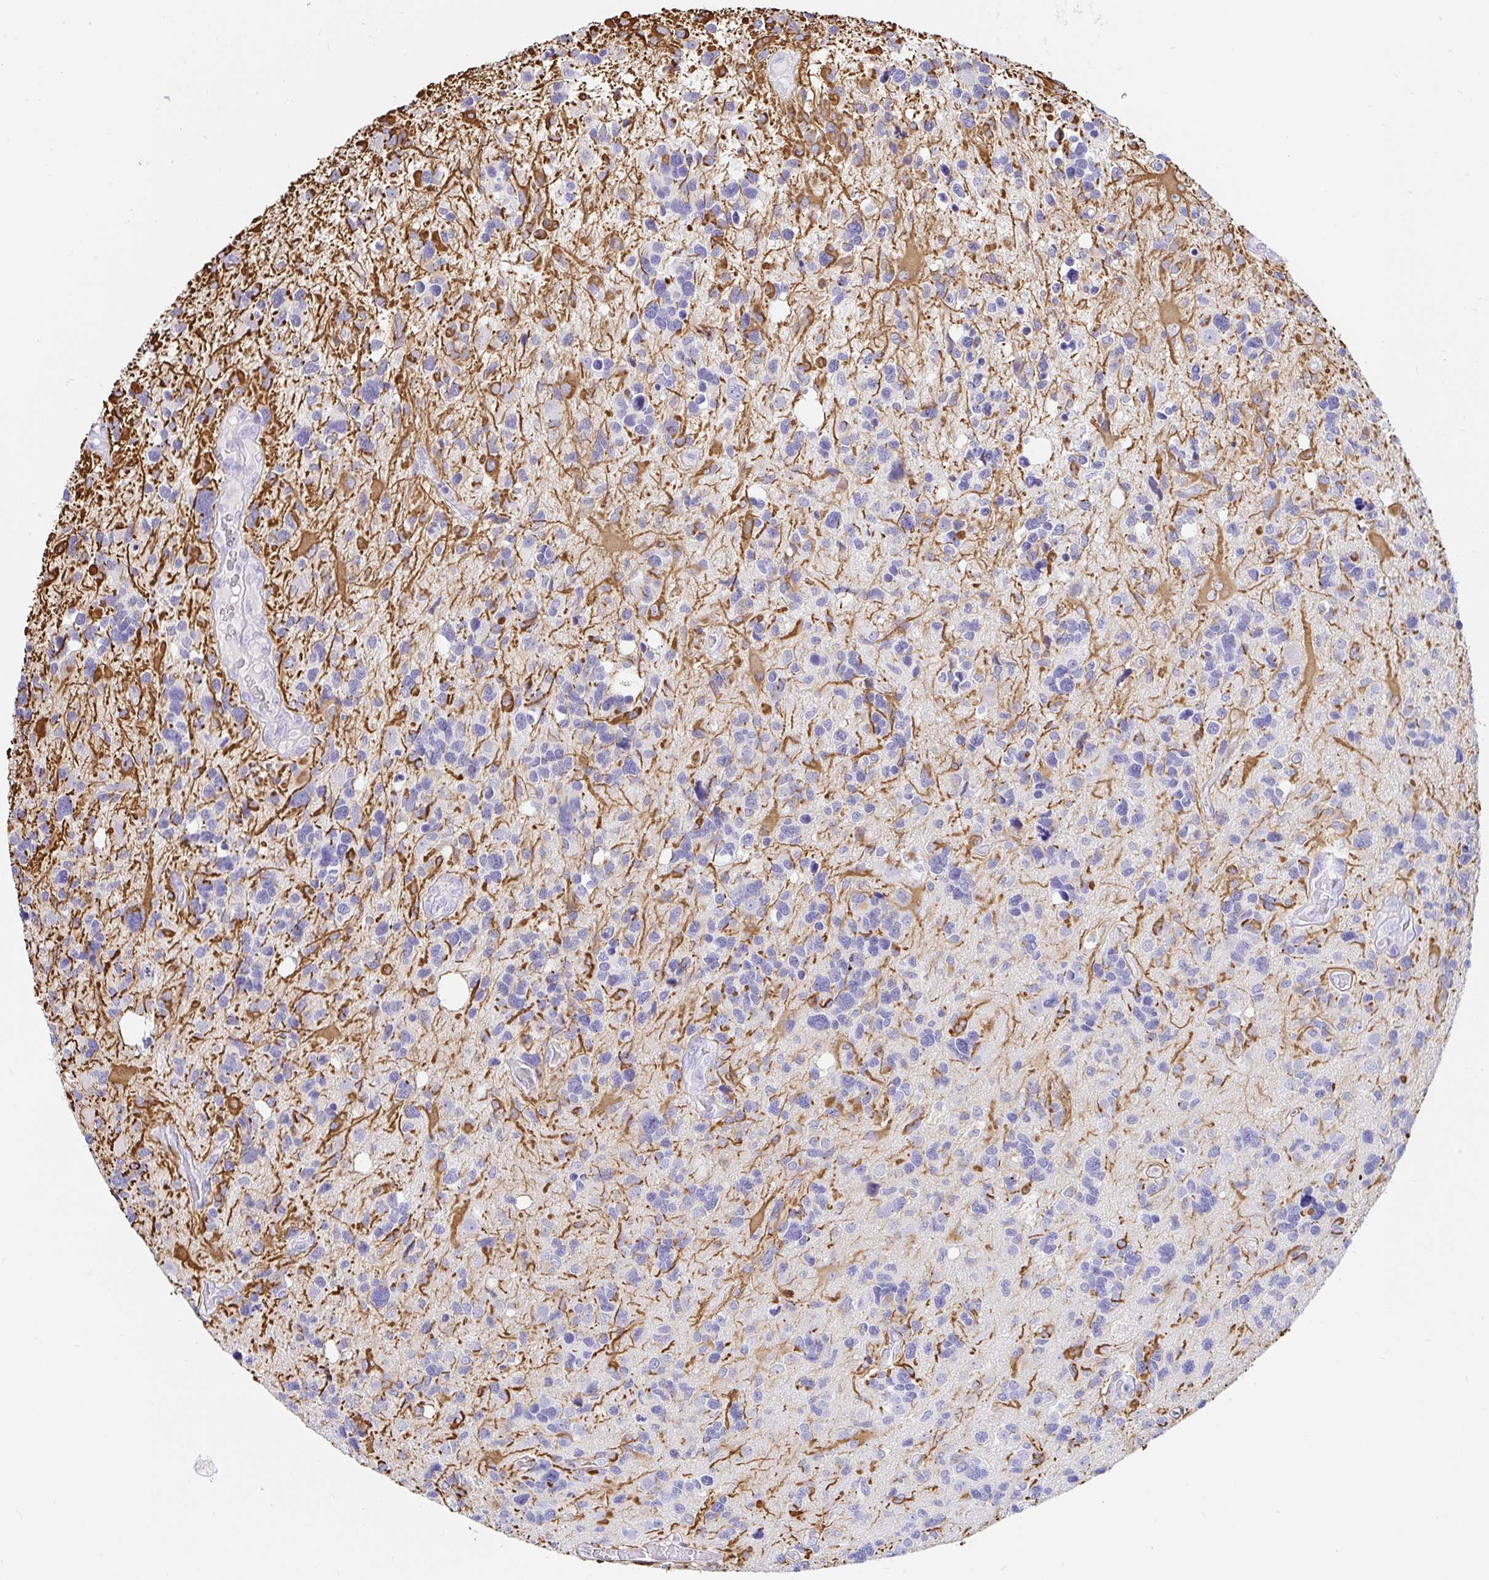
{"staining": {"intensity": "negative", "quantity": "none", "location": "none"}, "tissue": "glioma", "cell_type": "Tumor cells", "image_type": "cancer", "snomed": [{"axis": "morphology", "description": "Glioma, malignant, High grade"}, {"axis": "topography", "description": "Brain"}], "caption": "Protein analysis of glioma reveals no significant positivity in tumor cells.", "gene": "NR2E1", "patient": {"sex": "male", "age": 49}}